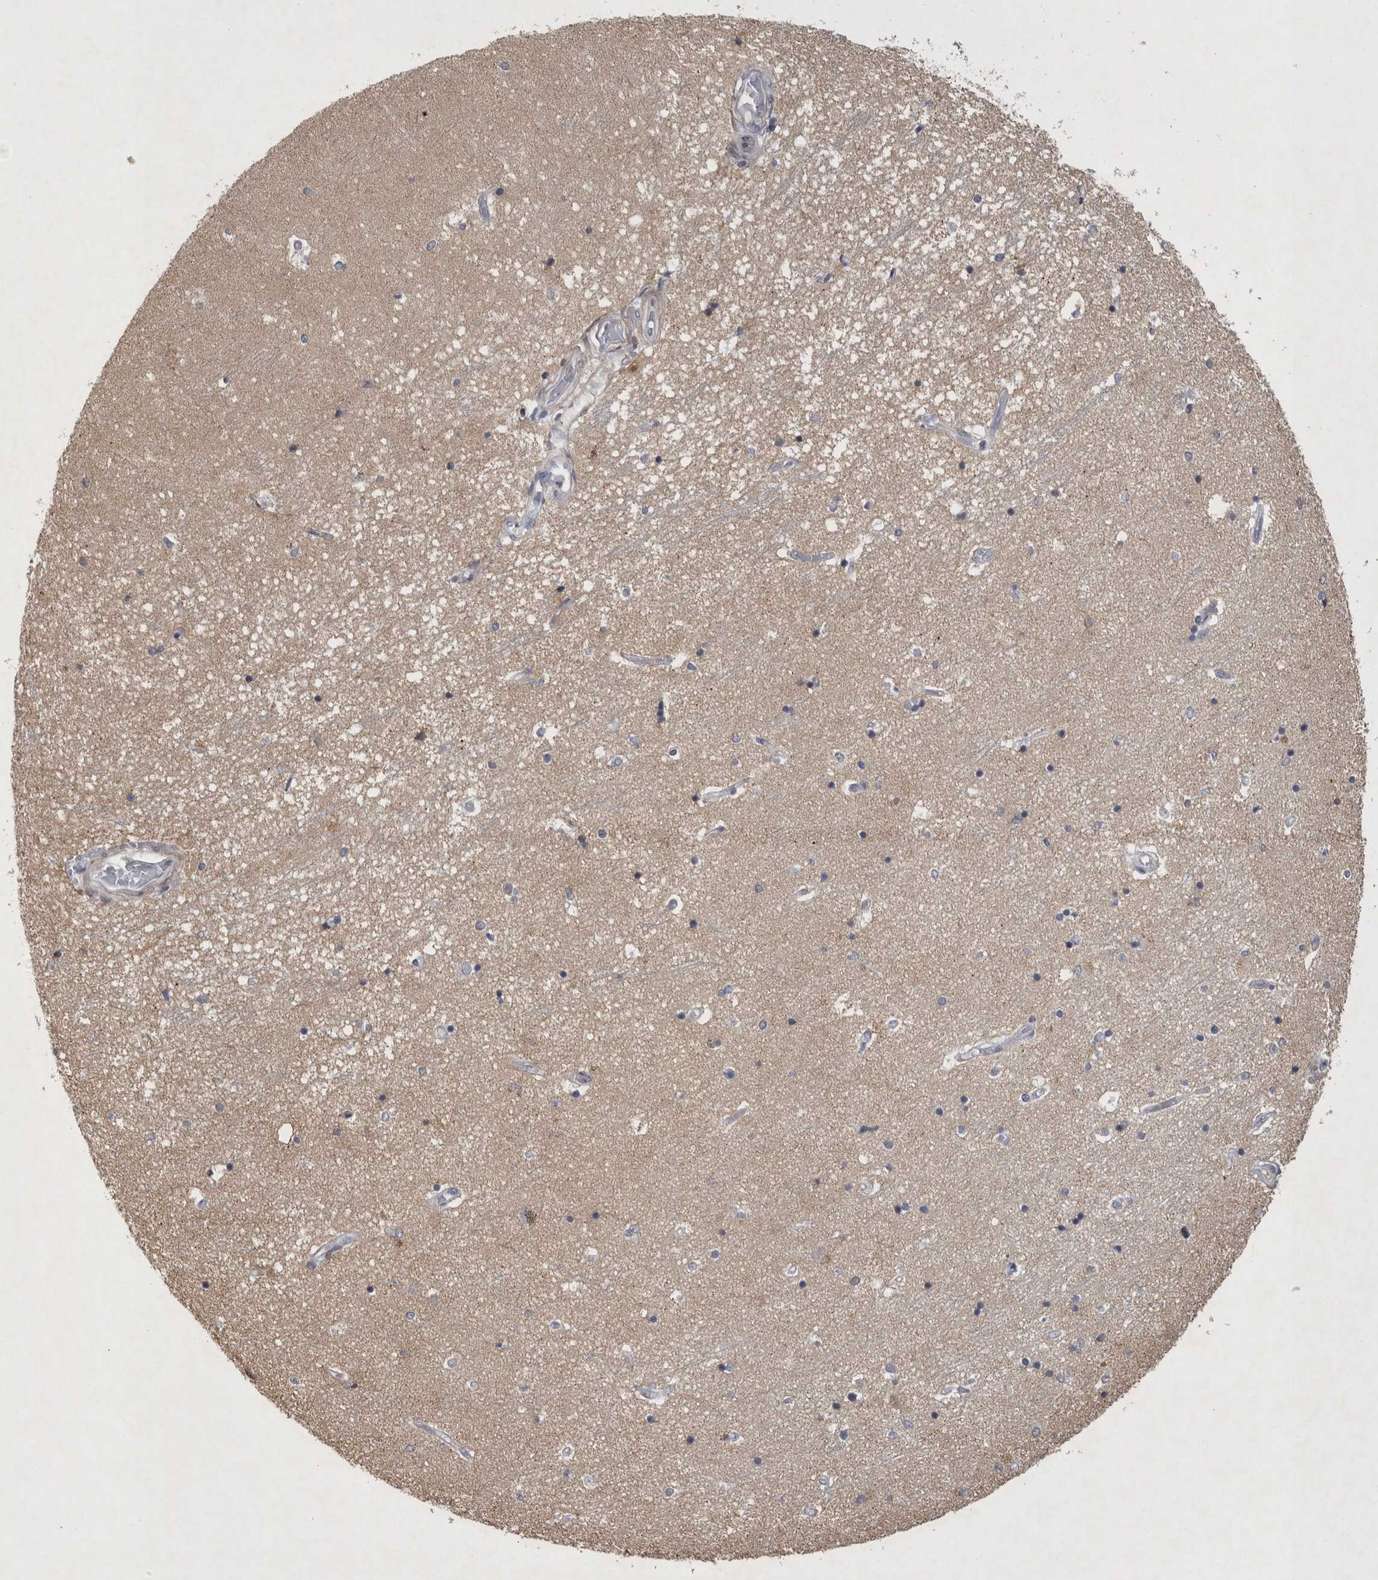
{"staining": {"intensity": "negative", "quantity": "none", "location": "none"}, "tissue": "hippocampus", "cell_type": "Glial cells", "image_type": "normal", "snomed": [{"axis": "morphology", "description": "Normal tissue, NOS"}, {"axis": "topography", "description": "Hippocampus"}], "caption": "This is an immunohistochemistry micrograph of normal human hippocampus. There is no staining in glial cells.", "gene": "IFI44", "patient": {"sex": "male", "age": 45}}